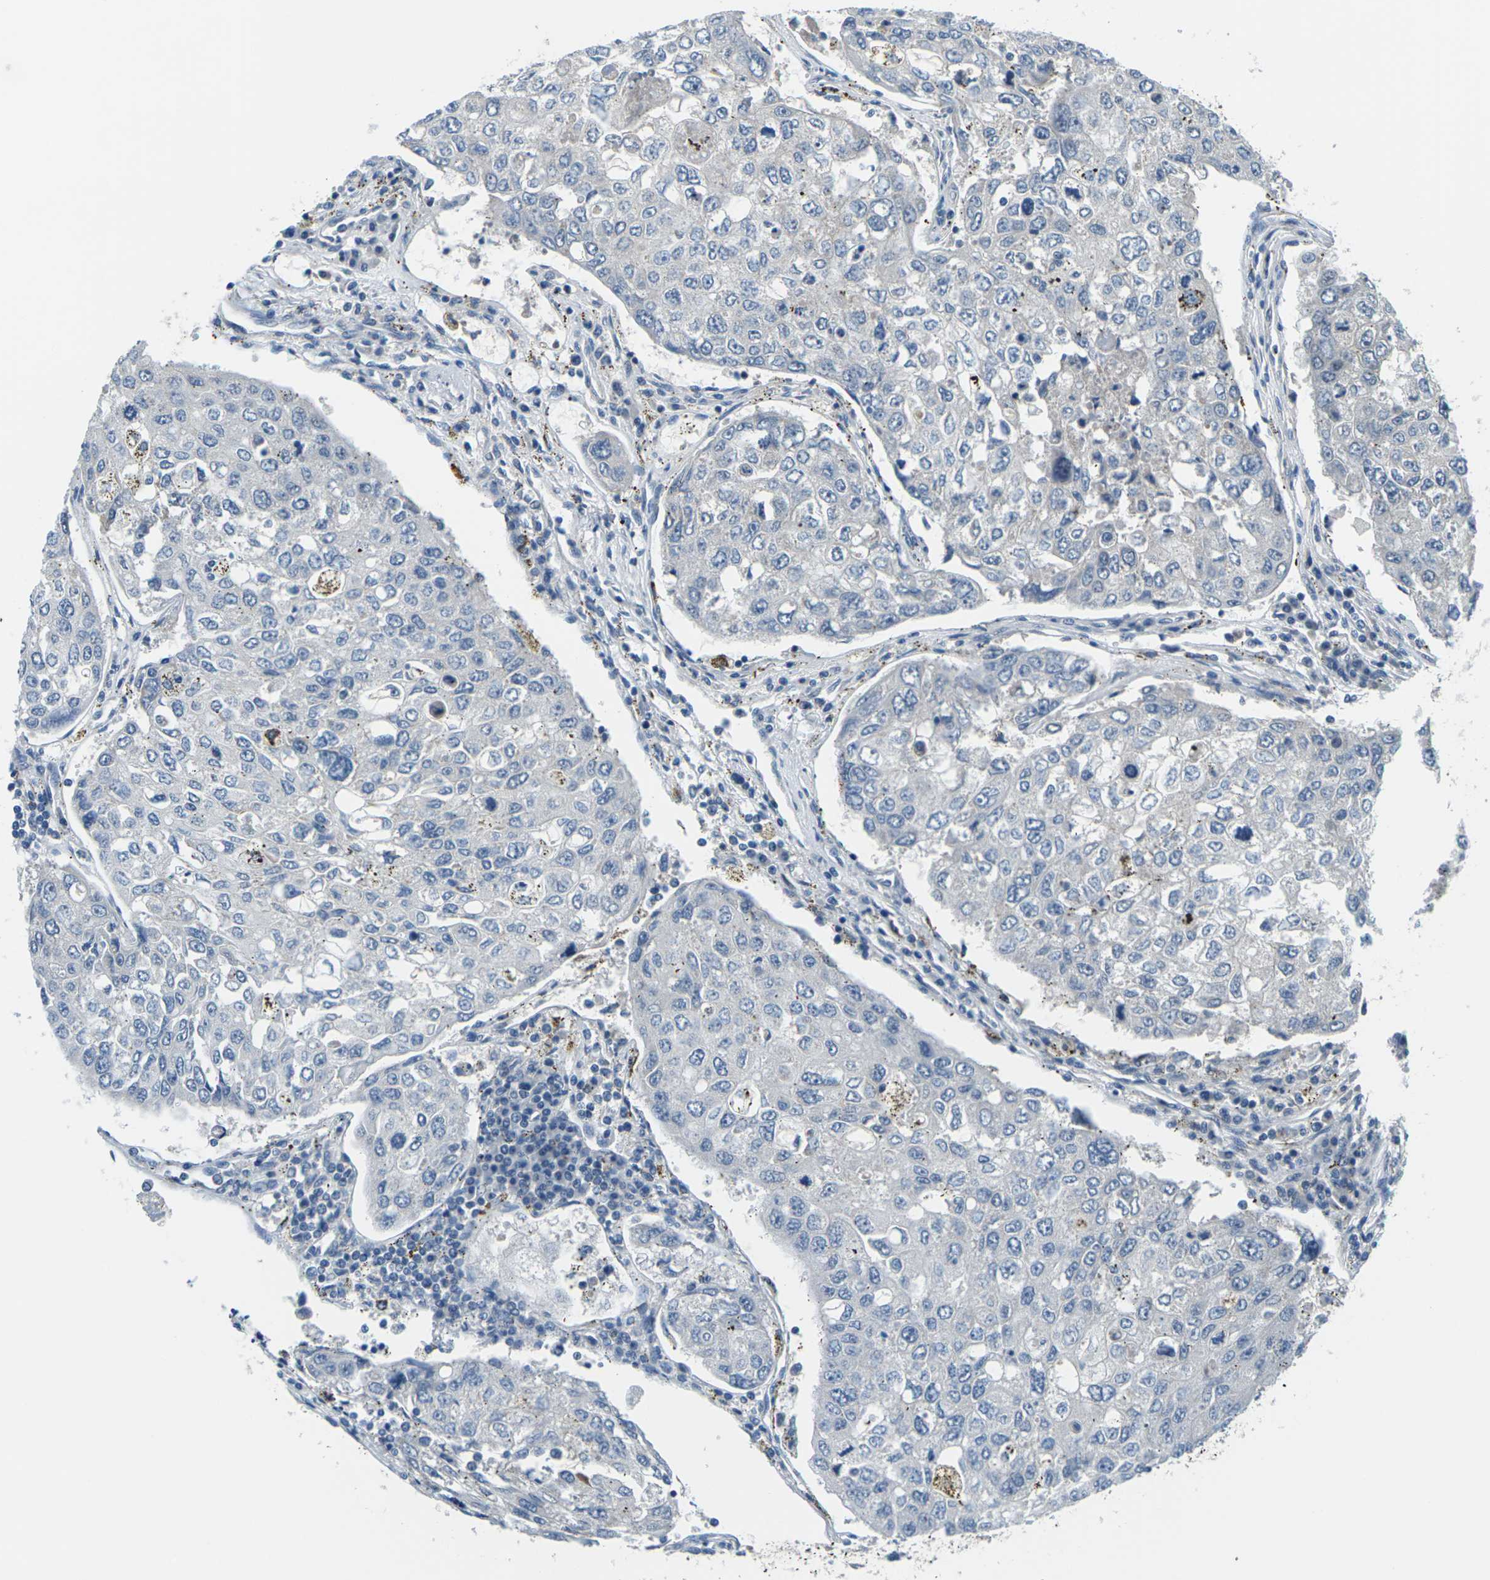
{"staining": {"intensity": "negative", "quantity": "none", "location": "none"}, "tissue": "urothelial cancer", "cell_type": "Tumor cells", "image_type": "cancer", "snomed": [{"axis": "morphology", "description": "Urothelial carcinoma, High grade"}, {"axis": "topography", "description": "Lymph node"}, {"axis": "topography", "description": "Urinary bladder"}], "caption": "This is an immunohistochemistry micrograph of human high-grade urothelial carcinoma. There is no expression in tumor cells.", "gene": "SLC13A3", "patient": {"sex": "male", "age": 51}}